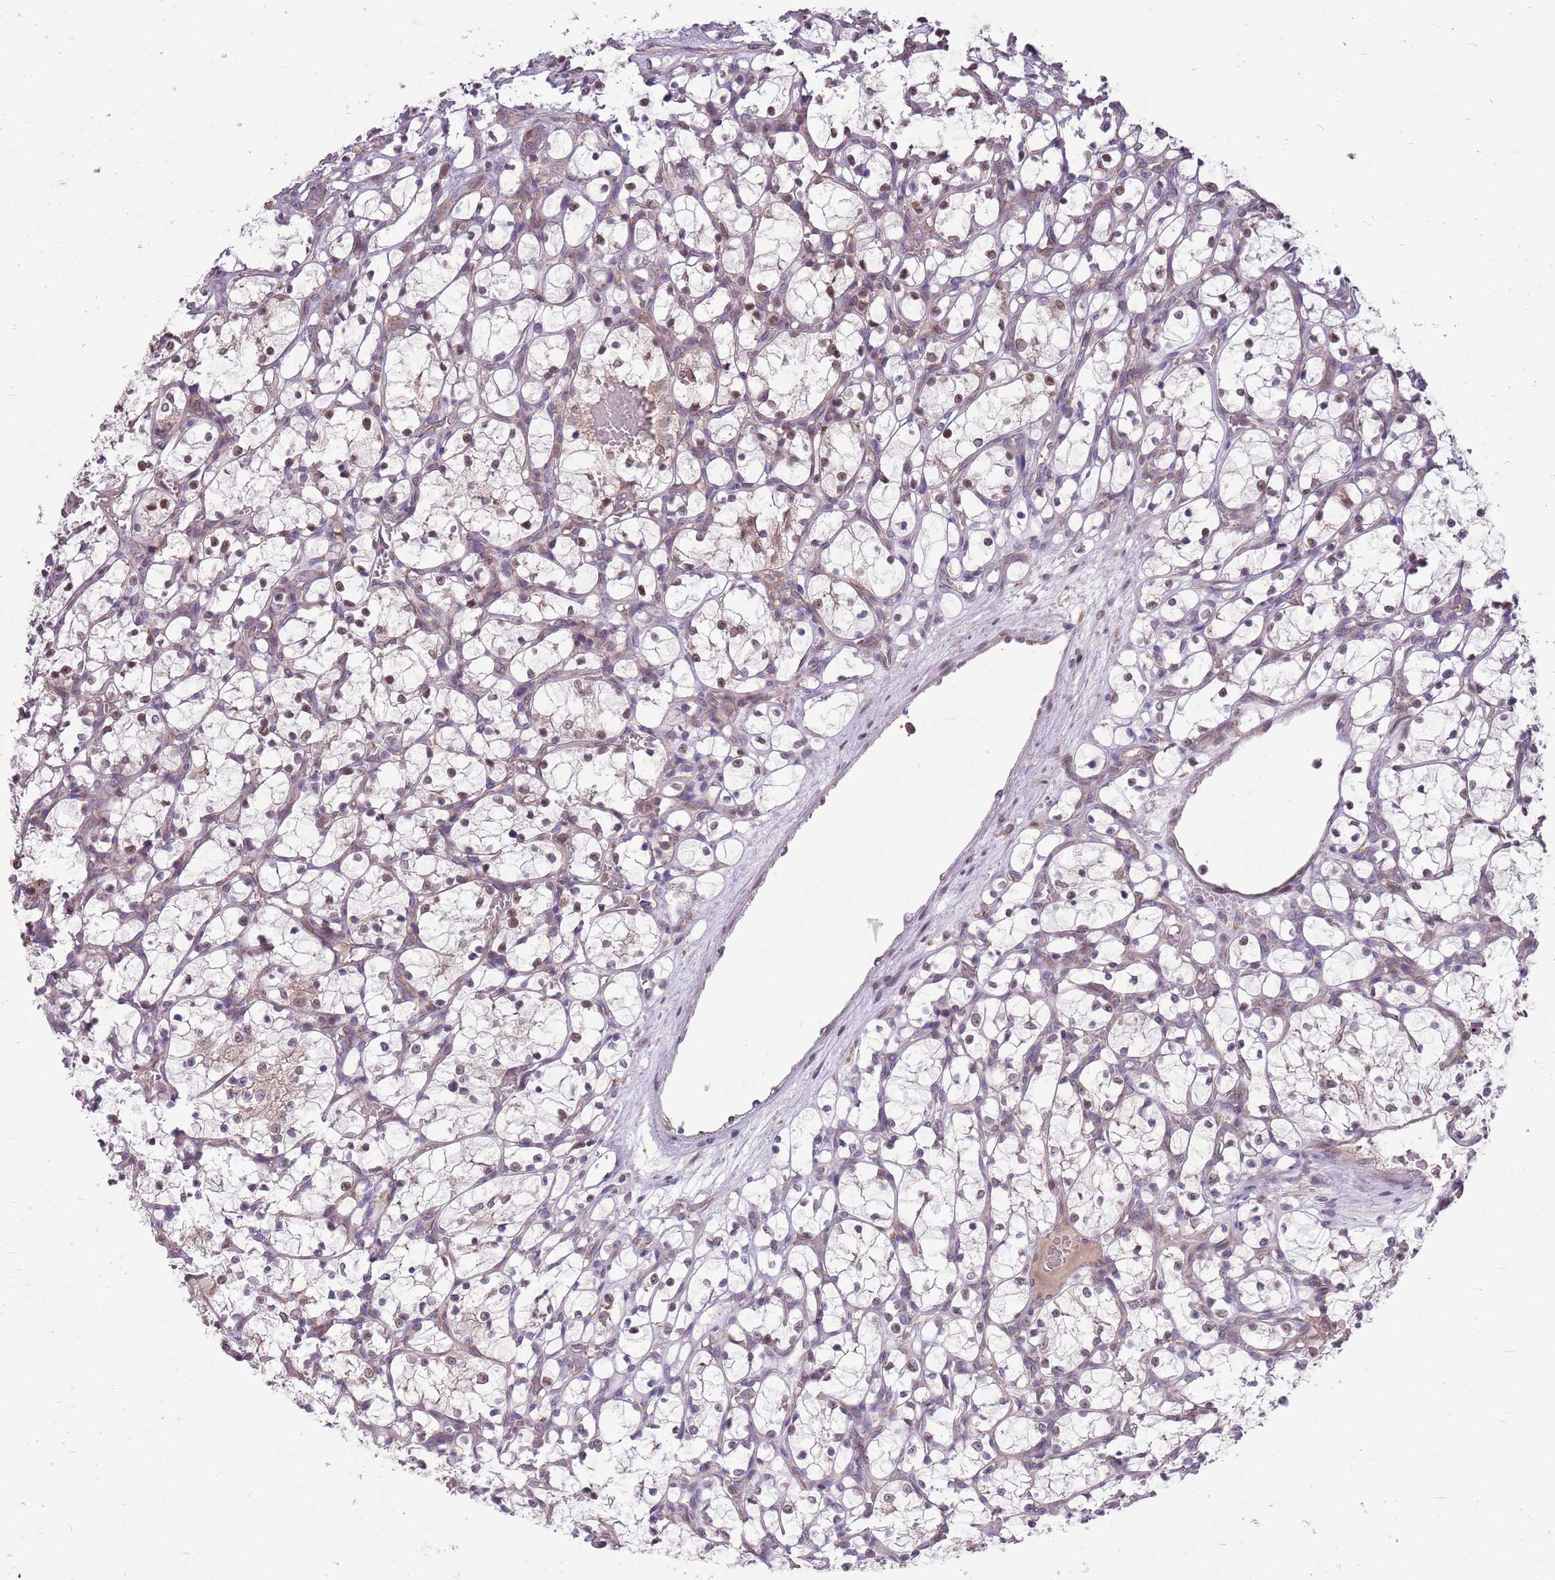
{"staining": {"intensity": "weak", "quantity": "25%-75%", "location": "cytoplasmic/membranous,nuclear"}, "tissue": "renal cancer", "cell_type": "Tumor cells", "image_type": "cancer", "snomed": [{"axis": "morphology", "description": "Adenocarcinoma, NOS"}, {"axis": "topography", "description": "Kidney"}], "caption": "Adenocarcinoma (renal) tissue displays weak cytoplasmic/membranous and nuclear positivity in approximately 25%-75% of tumor cells (DAB (3,3'-diaminobenzidine) IHC with brightfield microscopy, high magnification).", "gene": "PPP1R27", "patient": {"sex": "female", "age": 69}}